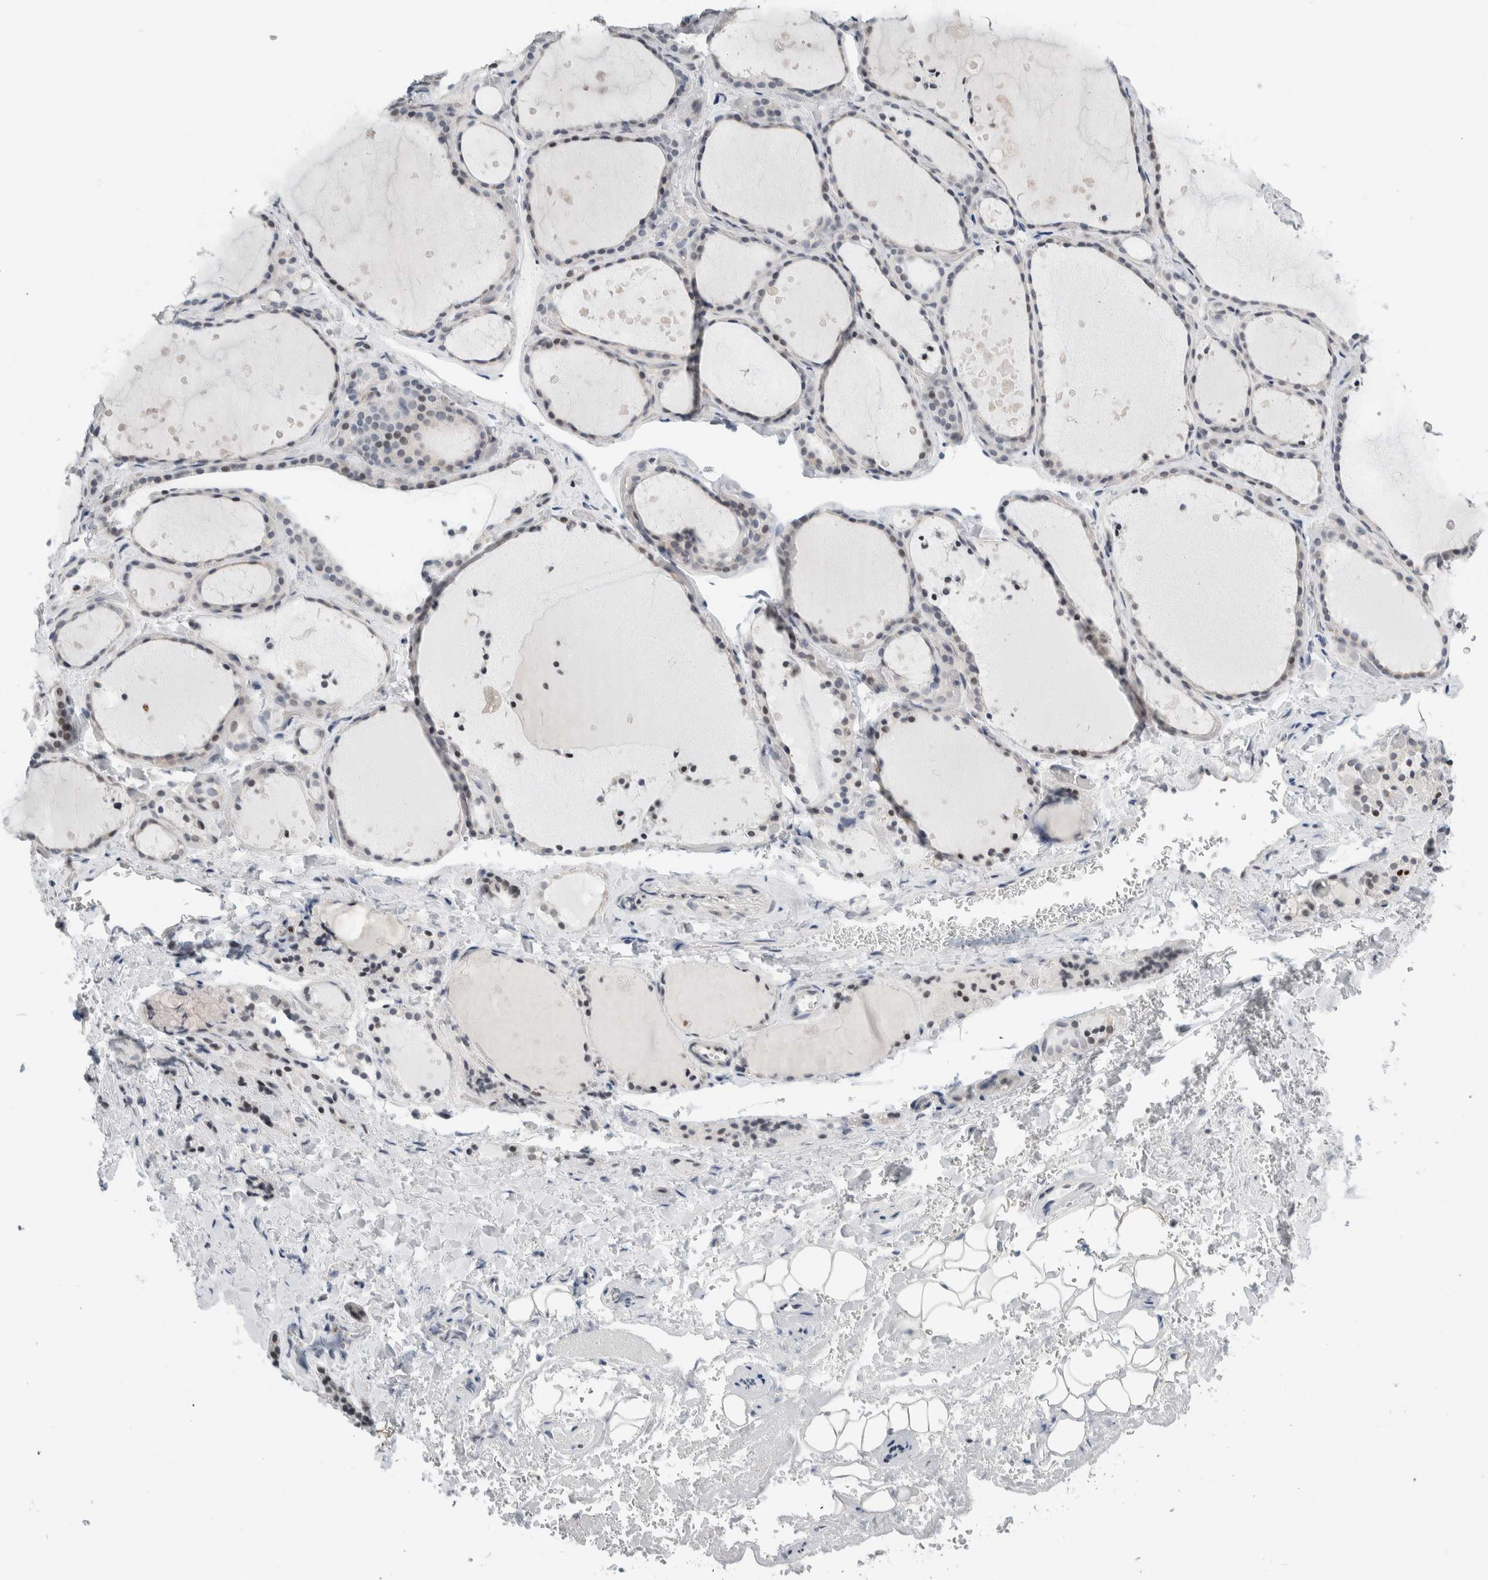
{"staining": {"intensity": "negative", "quantity": "none", "location": "none"}, "tissue": "thyroid gland", "cell_type": "Glandular cells", "image_type": "normal", "snomed": [{"axis": "morphology", "description": "Normal tissue, NOS"}, {"axis": "topography", "description": "Thyroid gland"}], "caption": "This is an IHC micrograph of benign human thyroid gland. There is no positivity in glandular cells.", "gene": "NEUROD1", "patient": {"sex": "female", "age": 44}}